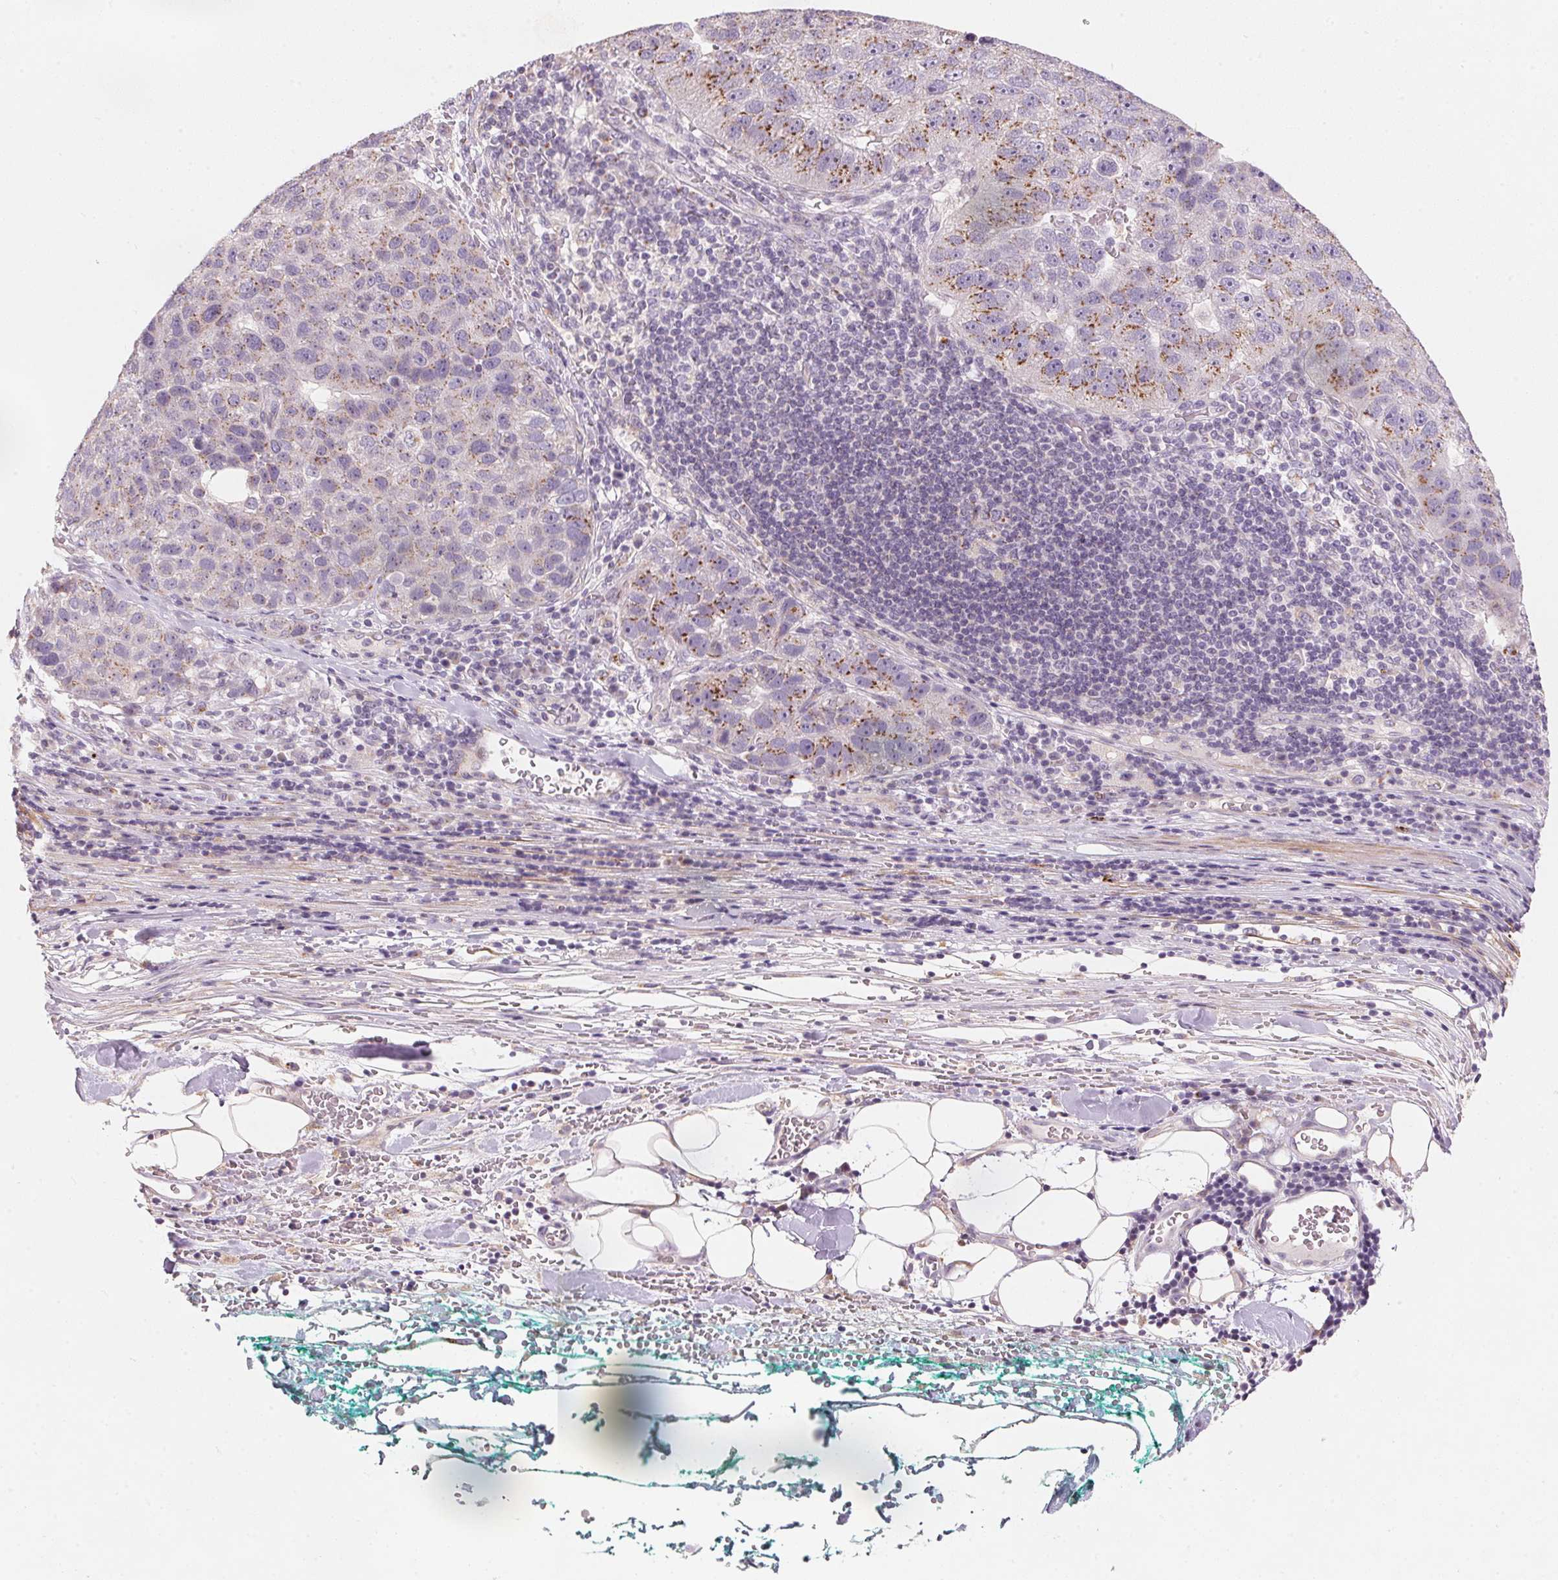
{"staining": {"intensity": "moderate", "quantity": "<25%", "location": "cytoplasmic/membranous"}, "tissue": "pancreatic cancer", "cell_type": "Tumor cells", "image_type": "cancer", "snomed": [{"axis": "morphology", "description": "Adenocarcinoma, NOS"}, {"axis": "topography", "description": "Pancreas"}], "caption": "DAB (3,3'-diaminobenzidine) immunohistochemical staining of pancreatic cancer (adenocarcinoma) reveals moderate cytoplasmic/membranous protein expression in approximately <25% of tumor cells.", "gene": "DRAM2", "patient": {"sex": "female", "age": 61}}